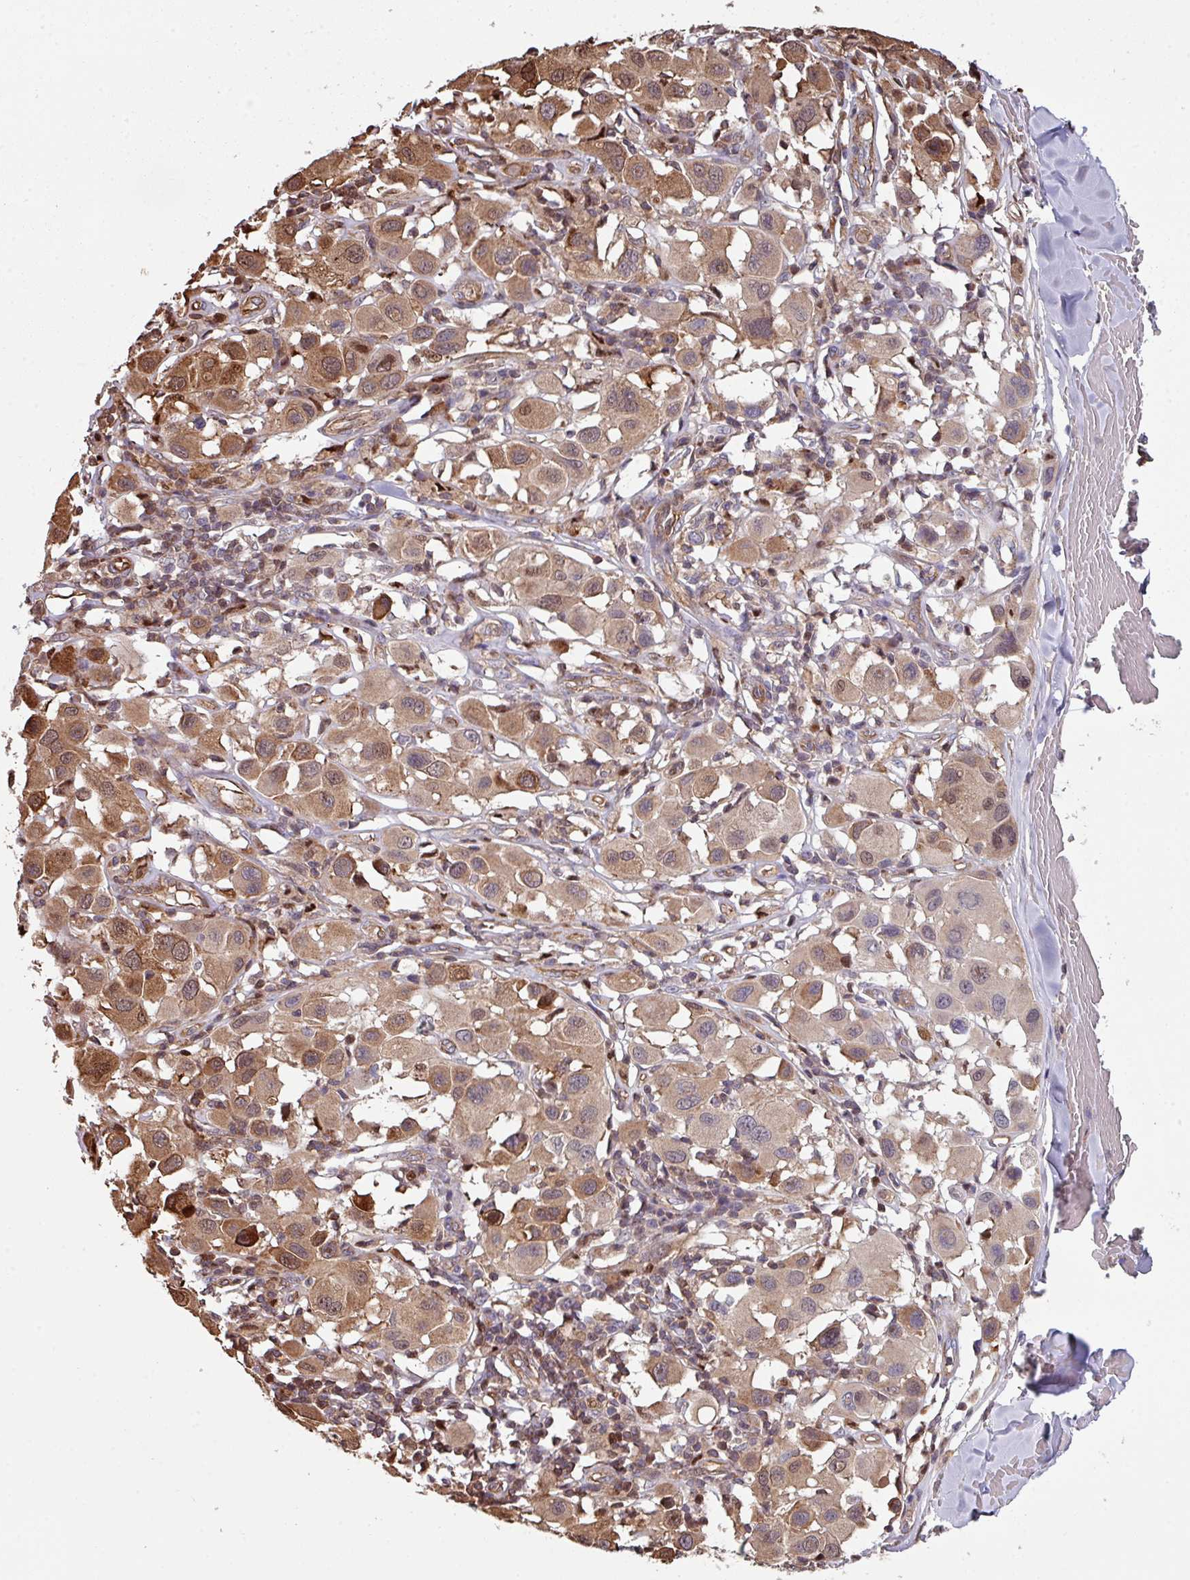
{"staining": {"intensity": "moderate", "quantity": ">75%", "location": "cytoplasmic/membranous,nuclear"}, "tissue": "melanoma", "cell_type": "Tumor cells", "image_type": "cancer", "snomed": [{"axis": "morphology", "description": "Malignant melanoma, Metastatic site"}, {"axis": "topography", "description": "Skin"}], "caption": "An IHC photomicrograph of neoplastic tissue is shown. Protein staining in brown labels moderate cytoplasmic/membranous and nuclear positivity in melanoma within tumor cells.", "gene": "ANO9", "patient": {"sex": "male", "age": 41}}